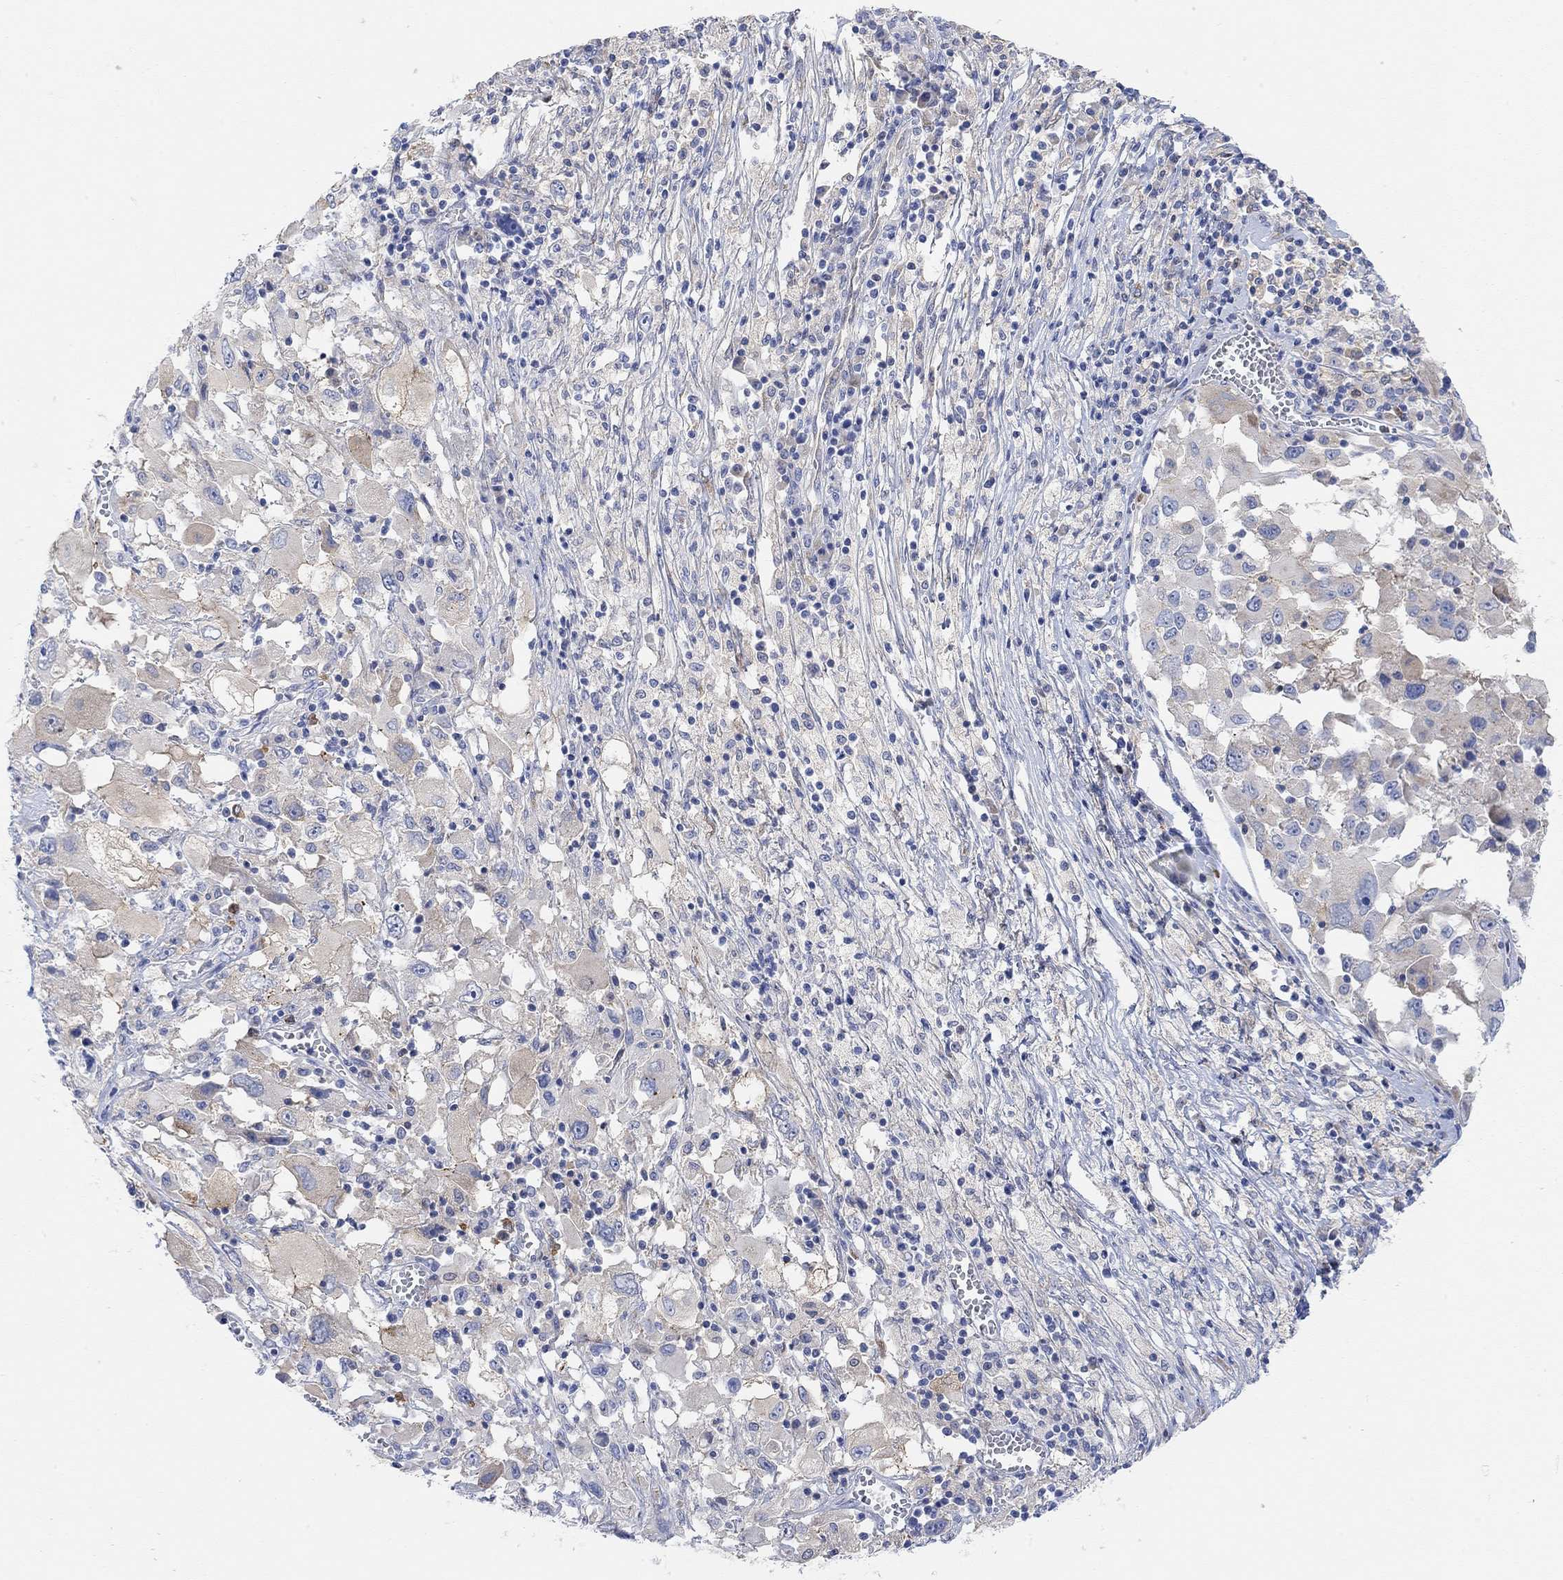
{"staining": {"intensity": "weak", "quantity": "<25%", "location": "cytoplasmic/membranous"}, "tissue": "melanoma", "cell_type": "Tumor cells", "image_type": "cancer", "snomed": [{"axis": "morphology", "description": "Malignant melanoma, Metastatic site"}, {"axis": "topography", "description": "Soft tissue"}], "caption": "Tumor cells show no significant positivity in melanoma.", "gene": "RGS1", "patient": {"sex": "male", "age": 50}}